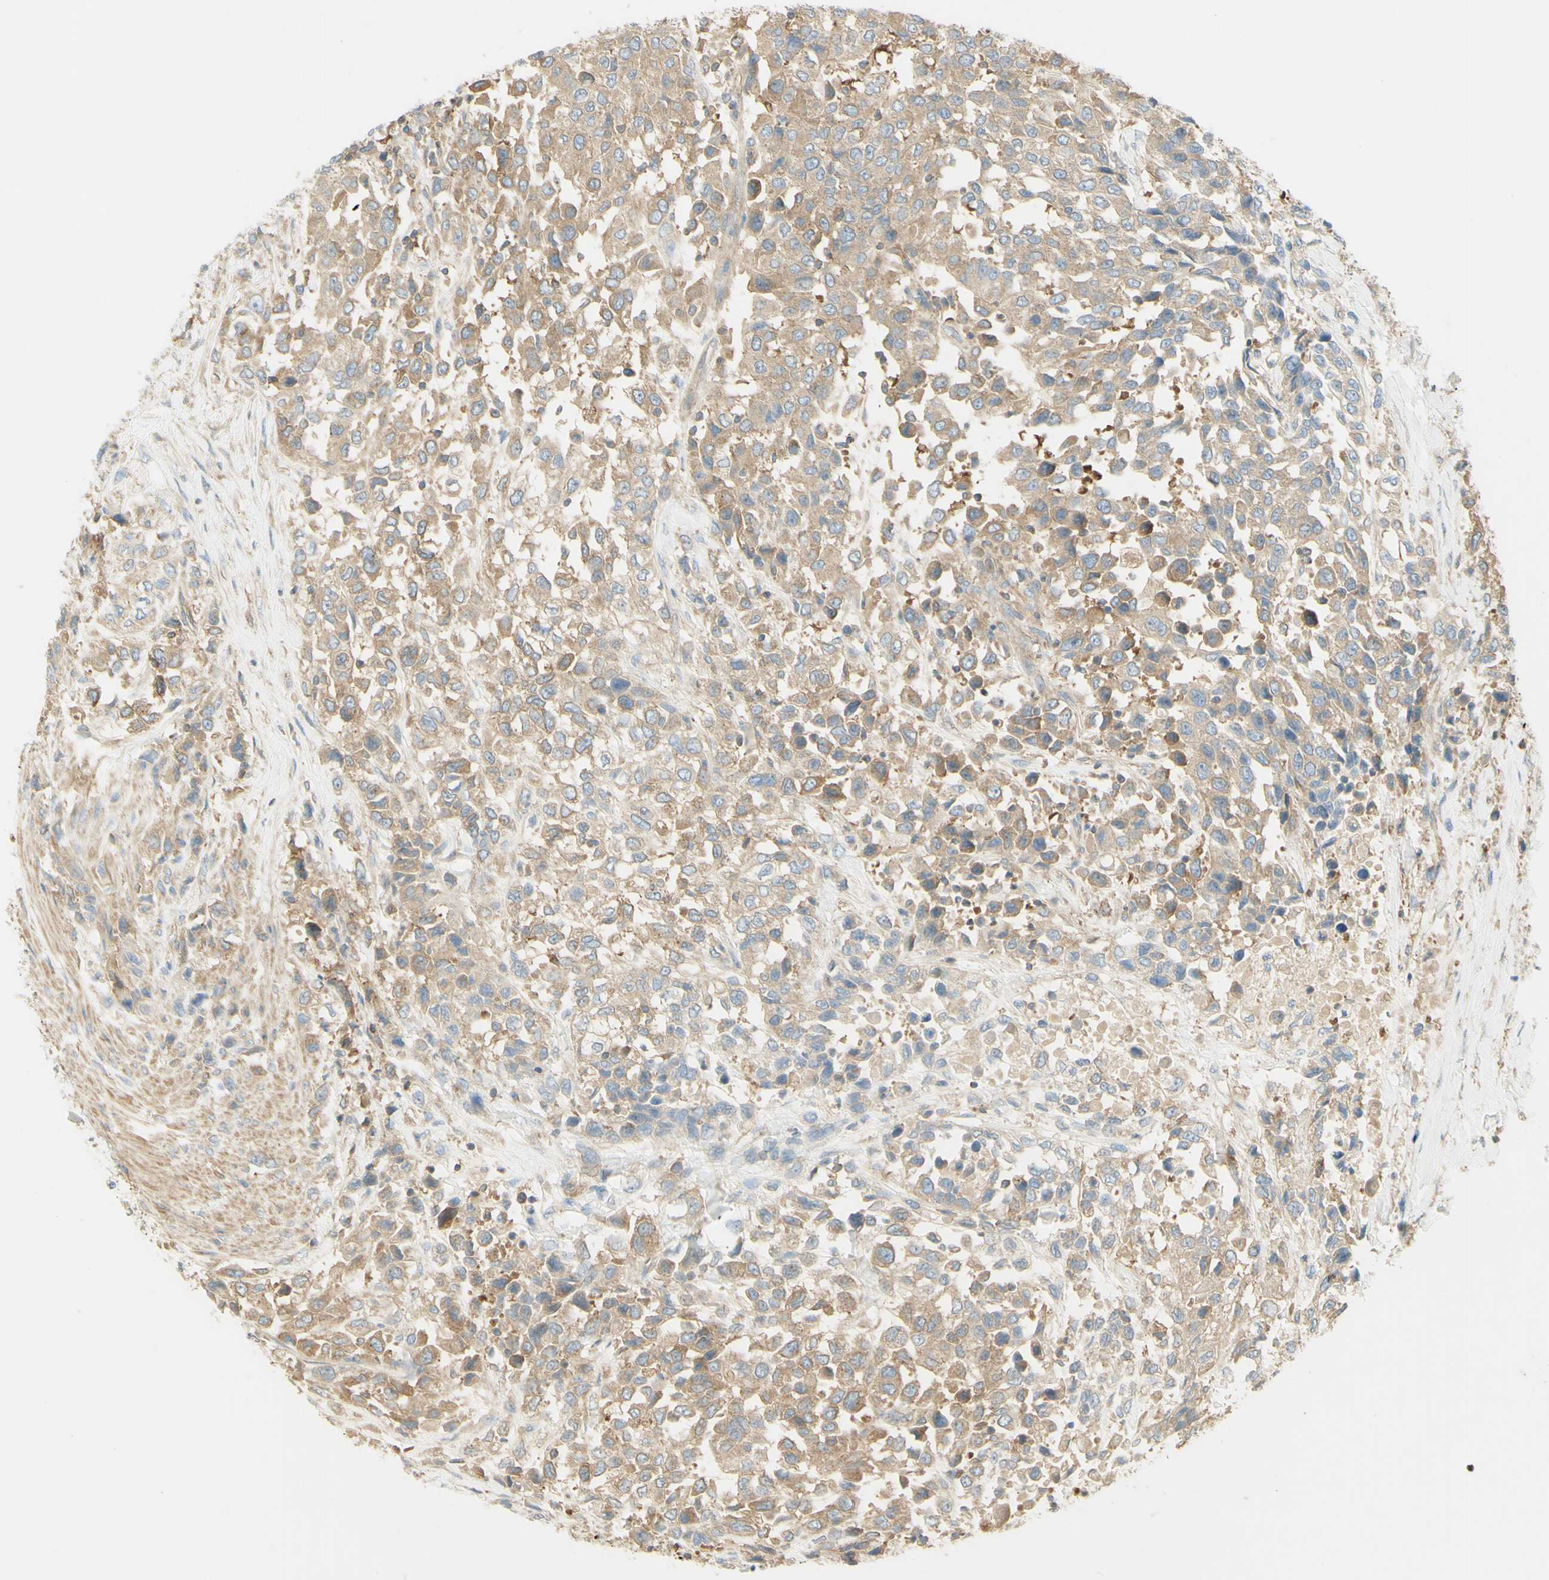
{"staining": {"intensity": "moderate", "quantity": ">75%", "location": "cytoplasmic/membranous"}, "tissue": "urothelial cancer", "cell_type": "Tumor cells", "image_type": "cancer", "snomed": [{"axis": "morphology", "description": "Urothelial carcinoma, High grade"}, {"axis": "topography", "description": "Urinary bladder"}], "caption": "Immunohistochemical staining of human high-grade urothelial carcinoma shows medium levels of moderate cytoplasmic/membranous protein expression in about >75% of tumor cells.", "gene": "IKBKG", "patient": {"sex": "female", "age": 80}}